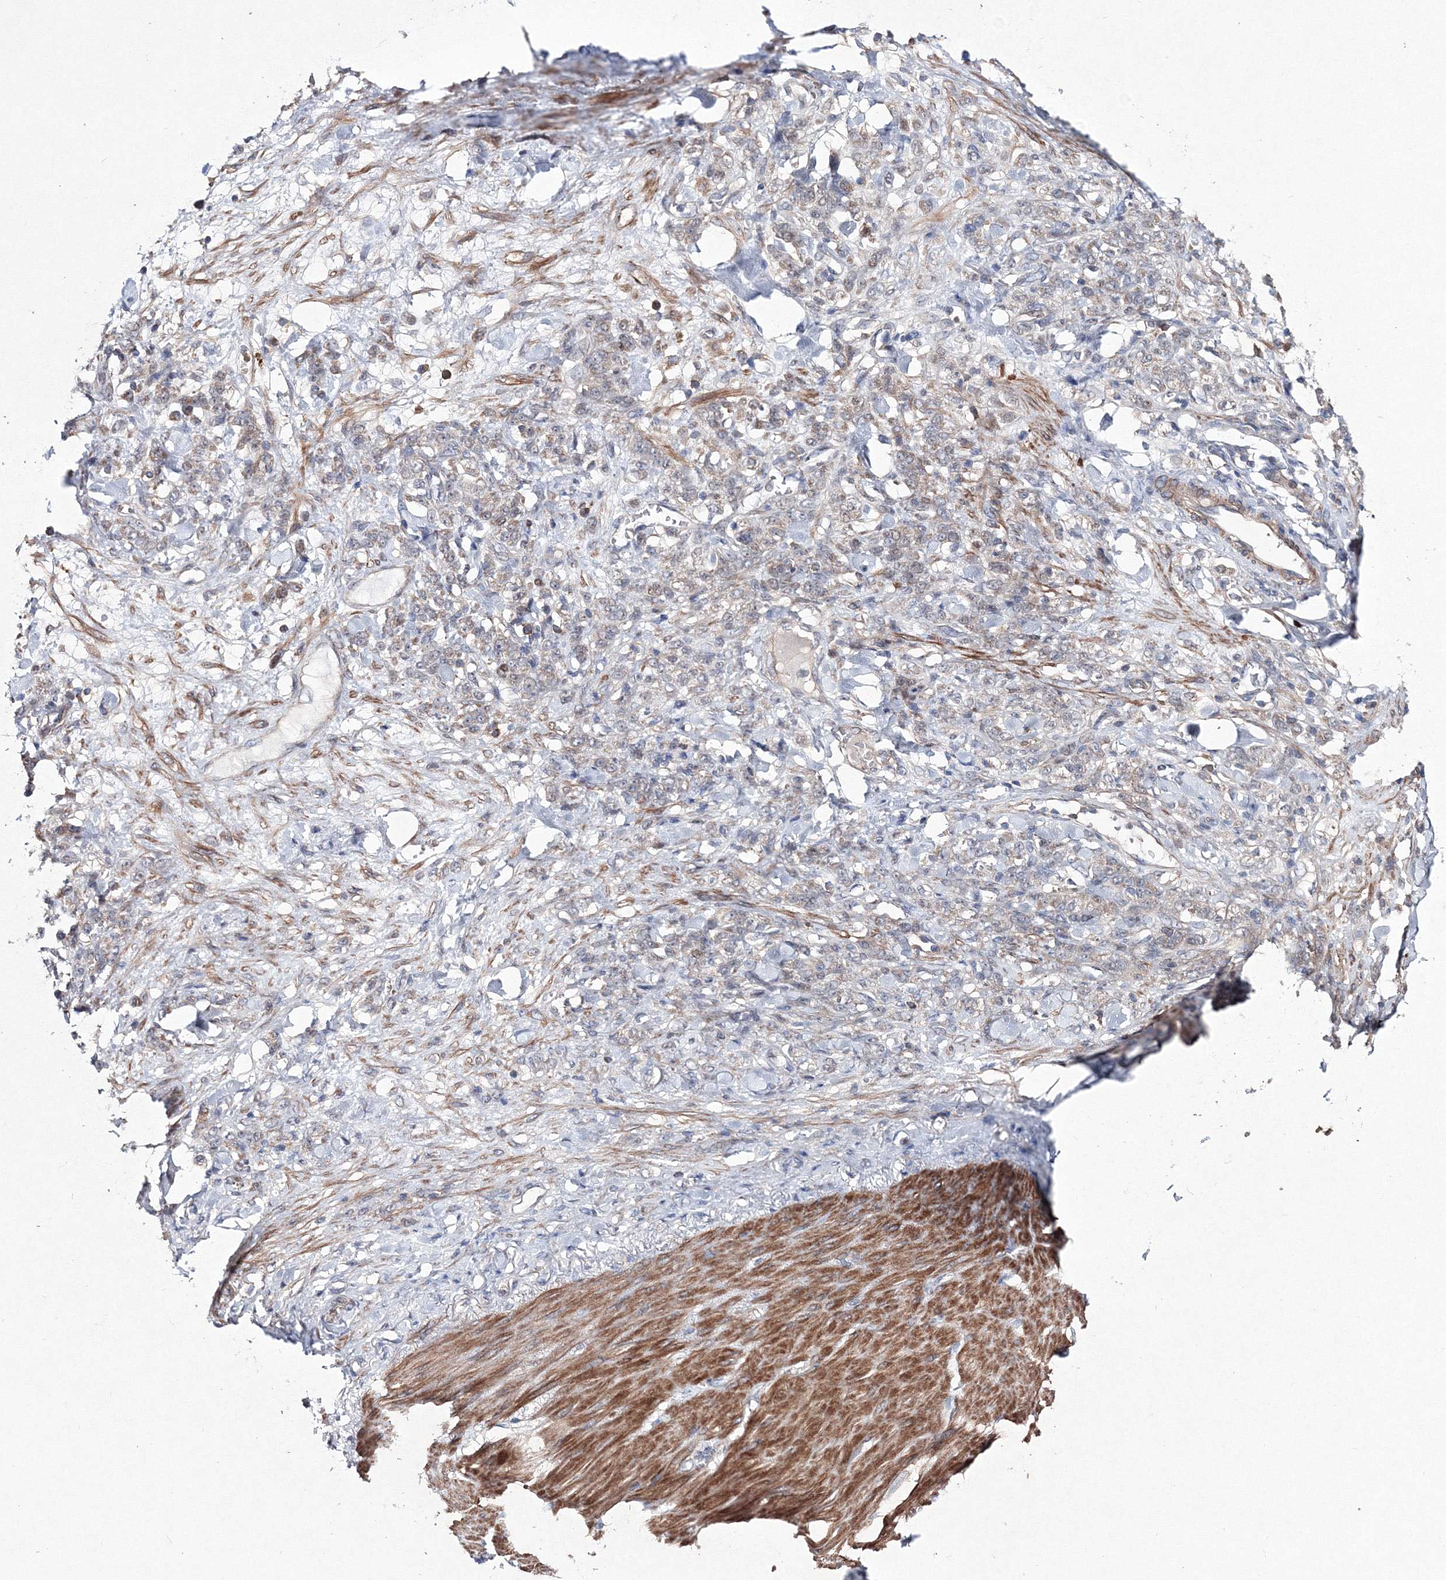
{"staining": {"intensity": "negative", "quantity": "none", "location": "none"}, "tissue": "stomach cancer", "cell_type": "Tumor cells", "image_type": "cancer", "snomed": [{"axis": "morphology", "description": "Normal tissue, NOS"}, {"axis": "morphology", "description": "Adenocarcinoma, NOS"}, {"axis": "topography", "description": "Stomach"}], "caption": "IHC of adenocarcinoma (stomach) shows no staining in tumor cells. The staining was performed using DAB to visualize the protein expression in brown, while the nuclei were stained in blue with hematoxylin (Magnification: 20x).", "gene": "PPP2R2B", "patient": {"sex": "male", "age": 82}}